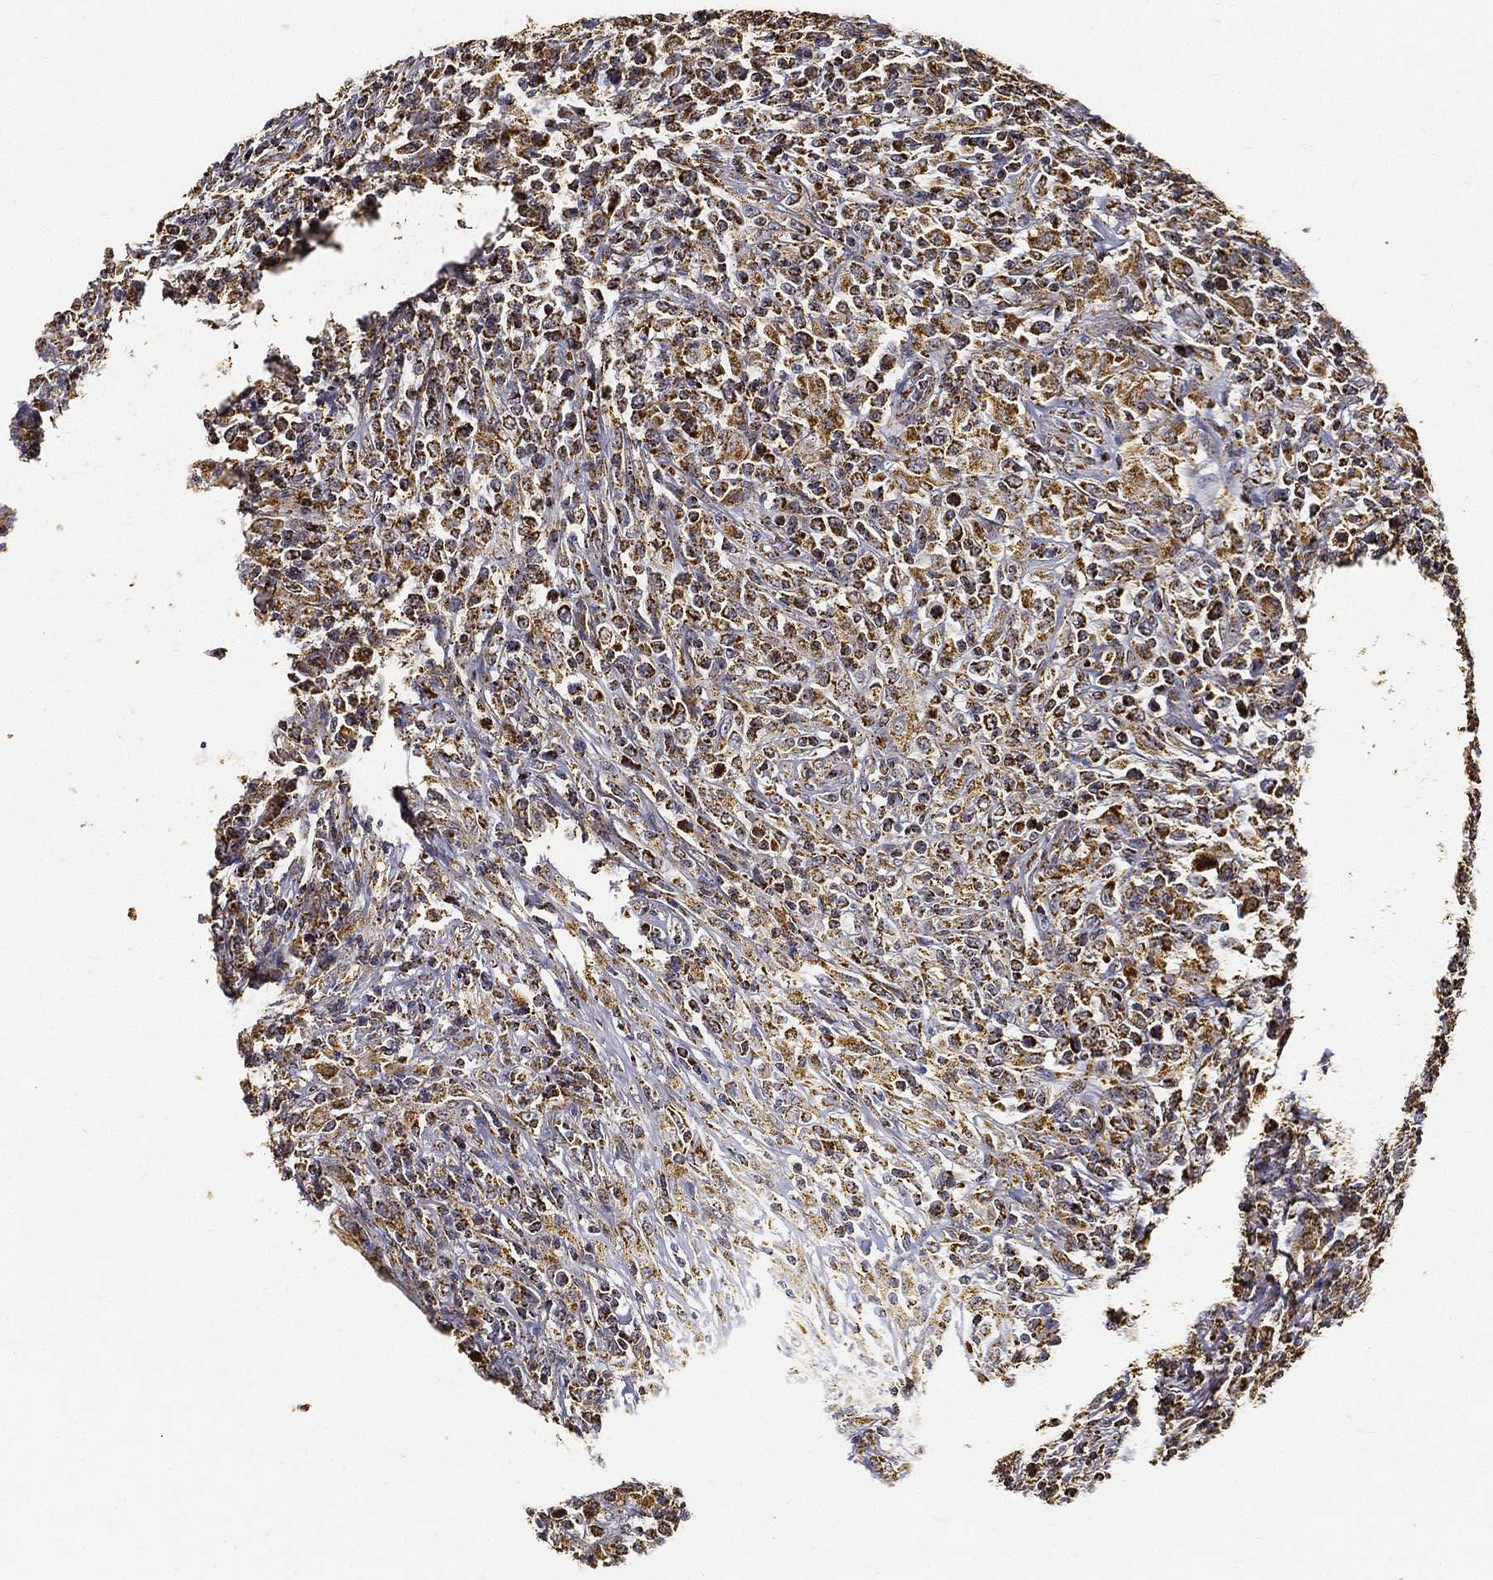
{"staining": {"intensity": "moderate", "quantity": ">75%", "location": "cytoplasmic/membranous"}, "tissue": "lymphoma", "cell_type": "Tumor cells", "image_type": "cancer", "snomed": [{"axis": "morphology", "description": "Malignant lymphoma, non-Hodgkin's type, High grade"}, {"axis": "topography", "description": "Lung"}], "caption": "High-grade malignant lymphoma, non-Hodgkin's type stained for a protein (brown) reveals moderate cytoplasmic/membranous positive expression in approximately >75% of tumor cells.", "gene": "NDUFAB1", "patient": {"sex": "male", "age": 79}}